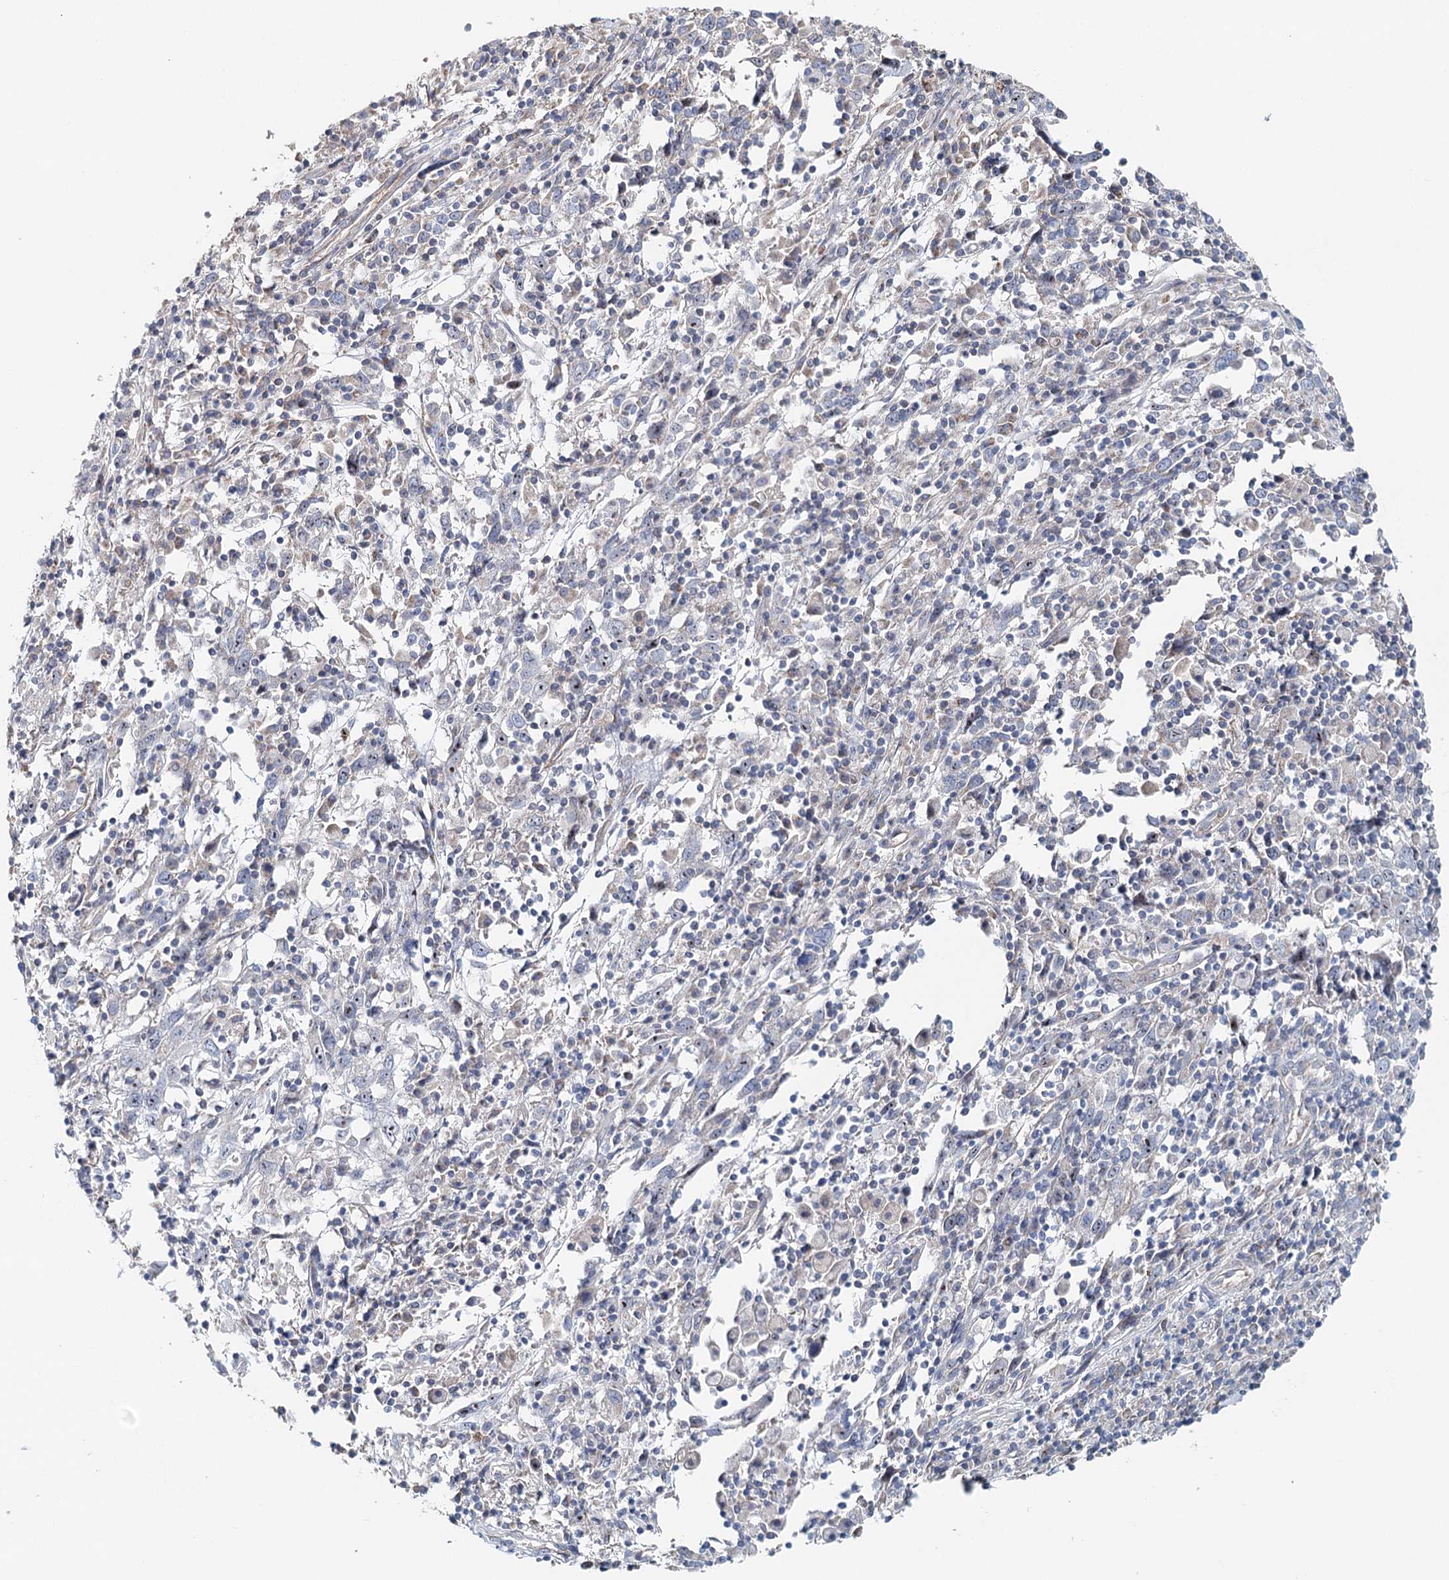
{"staining": {"intensity": "negative", "quantity": "none", "location": "none"}, "tissue": "cervical cancer", "cell_type": "Tumor cells", "image_type": "cancer", "snomed": [{"axis": "morphology", "description": "Squamous cell carcinoma, NOS"}, {"axis": "topography", "description": "Cervix"}], "caption": "IHC histopathology image of neoplastic tissue: cervical cancer stained with DAB (3,3'-diaminobenzidine) exhibits no significant protein expression in tumor cells.", "gene": "RBM43", "patient": {"sex": "female", "age": 46}}